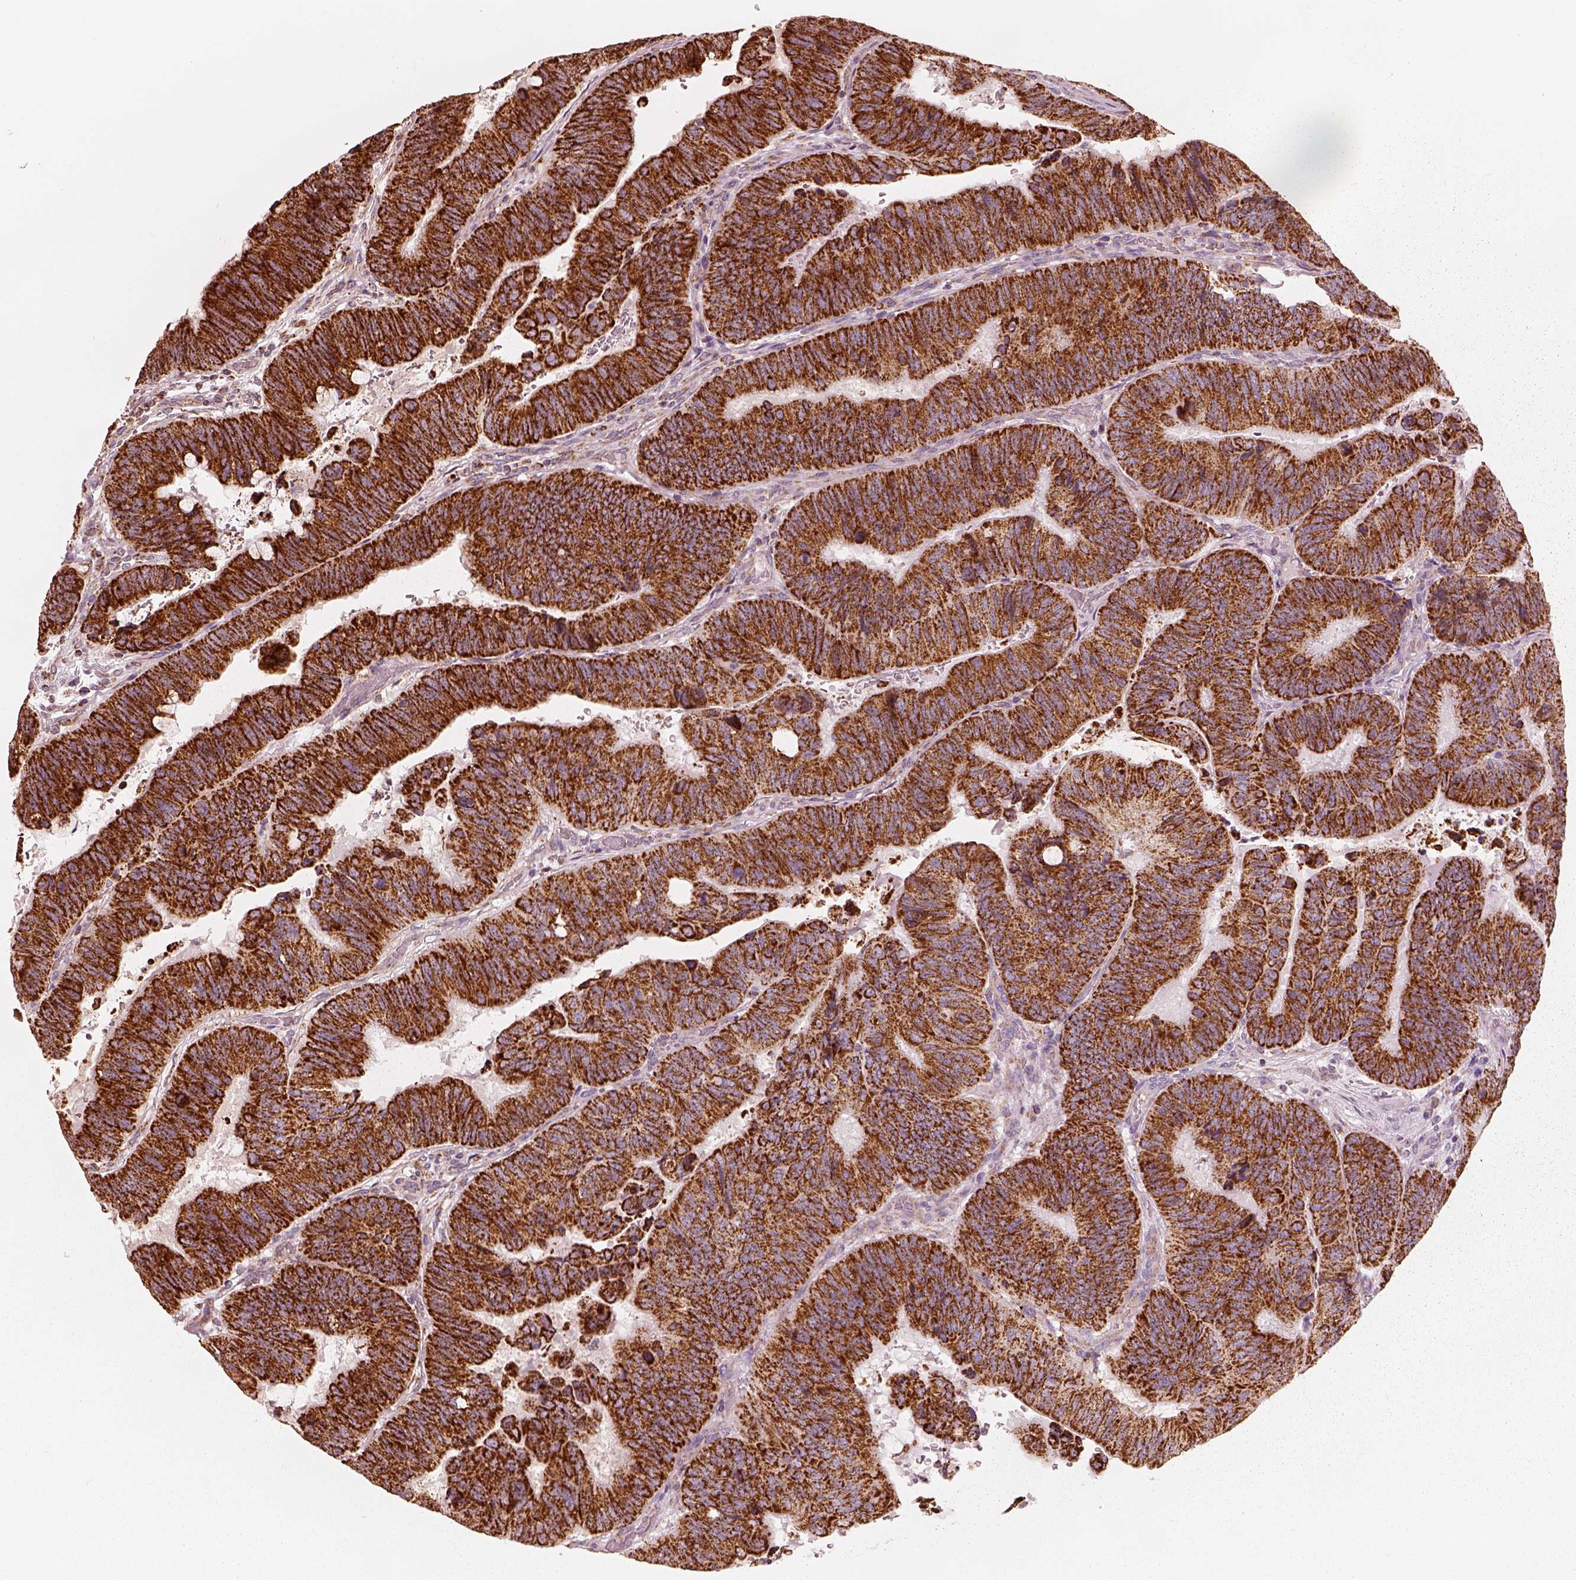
{"staining": {"intensity": "strong", "quantity": ">75%", "location": "cytoplasmic/membranous"}, "tissue": "colorectal cancer", "cell_type": "Tumor cells", "image_type": "cancer", "snomed": [{"axis": "morphology", "description": "Normal tissue, NOS"}, {"axis": "morphology", "description": "Adenocarcinoma, NOS"}, {"axis": "topography", "description": "Rectum"}], "caption": "A photomicrograph showing strong cytoplasmic/membranous expression in approximately >75% of tumor cells in colorectal cancer (adenocarcinoma), as visualized by brown immunohistochemical staining.", "gene": "ENTPD6", "patient": {"sex": "male", "age": 92}}